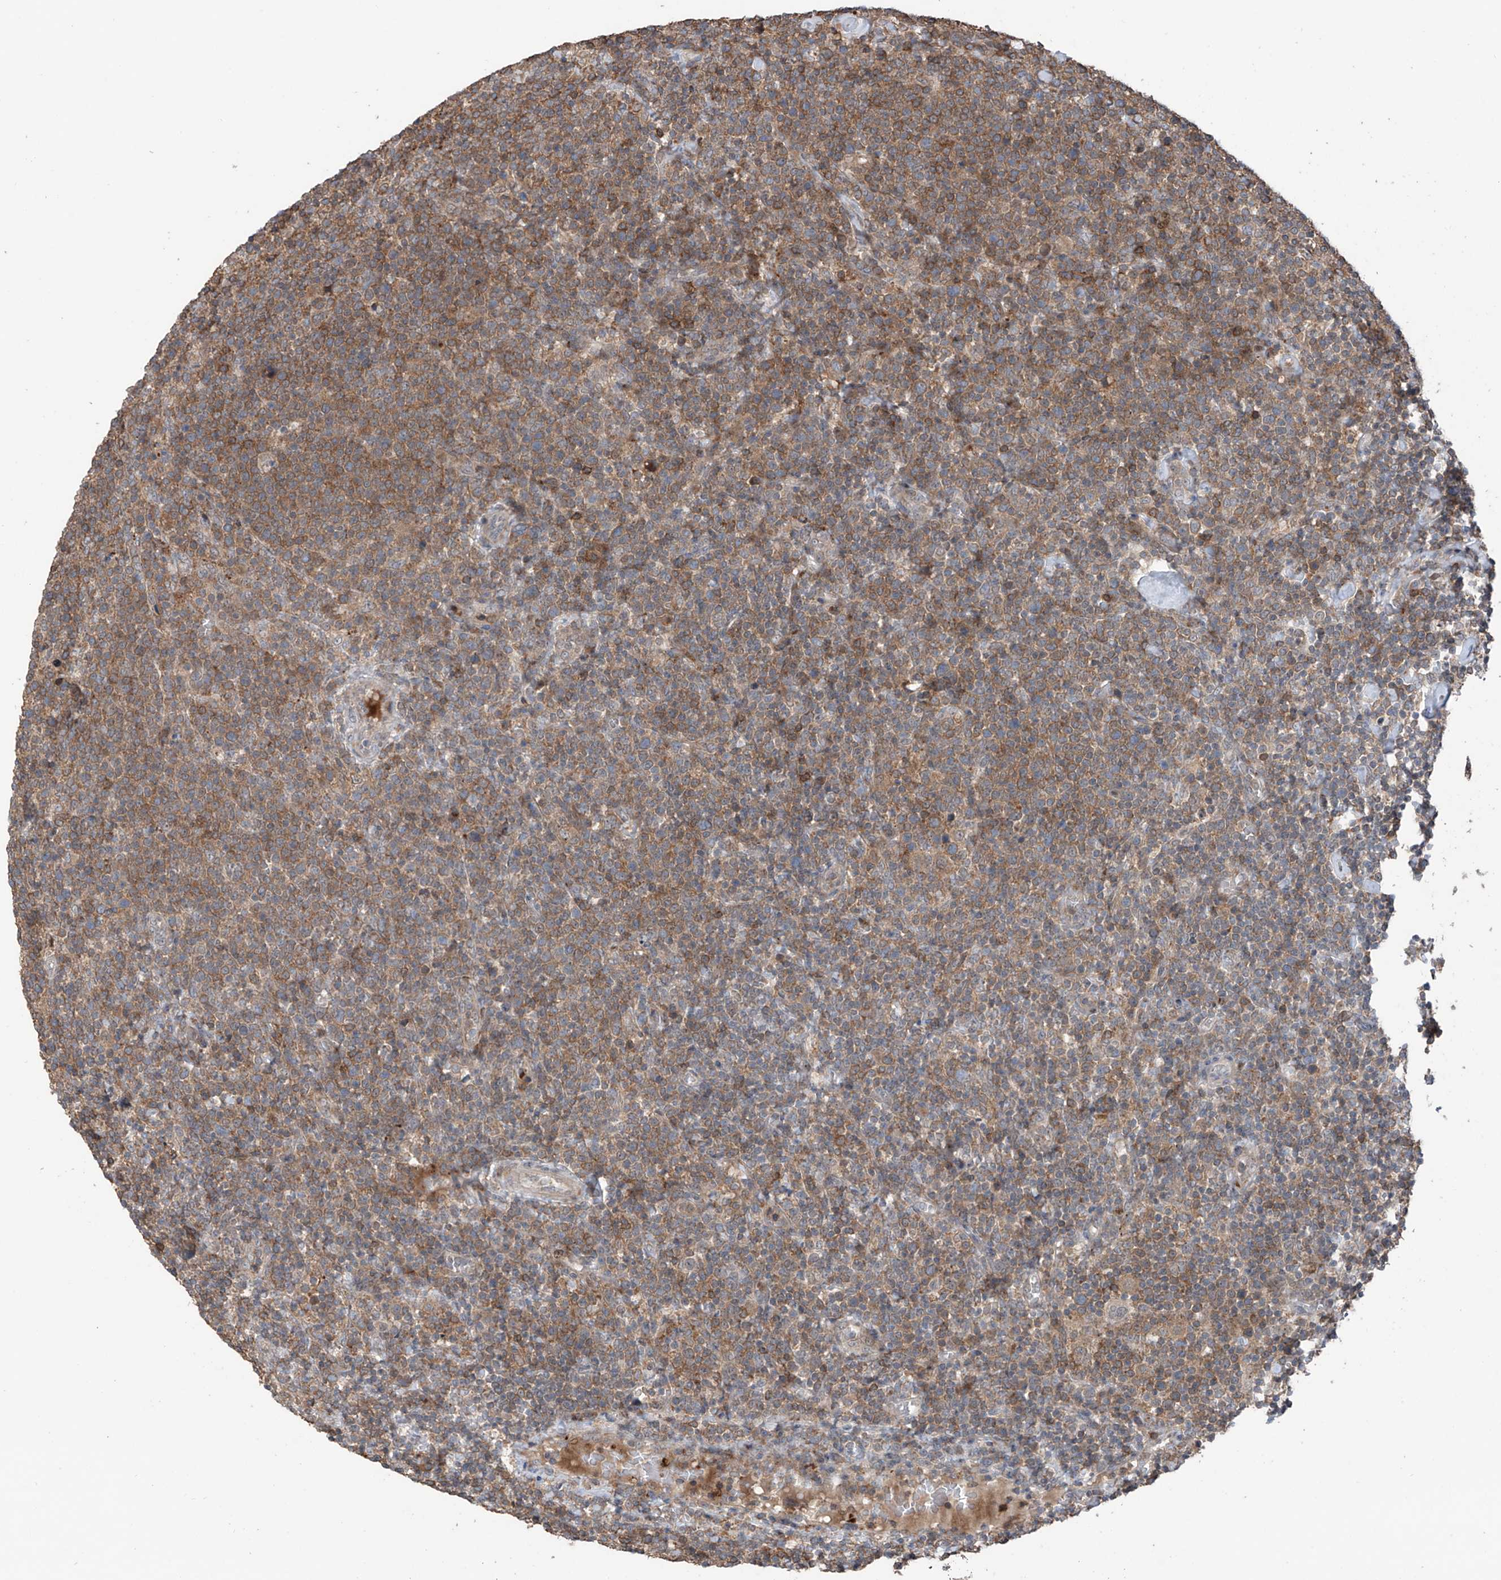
{"staining": {"intensity": "moderate", "quantity": ">75%", "location": "cytoplasmic/membranous"}, "tissue": "lymphoma", "cell_type": "Tumor cells", "image_type": "cancer", "snomed": [{"axis": "morphology", "description": "Malignant lymphoma, non-Hodgkin's type, High grade"}, {"axis": "topography", "description": "Lymph node"}], "caption": "High-magnification brightfield microscopy of high-grade malignant lymphoma, non-Hodgkin's type stained with DAB (3,3'-diaminobenzidine) (brown) and counterstained with hematoxylin (blue). tumor cells exhibit moderate cytoplasmic/membranous staining is appreciated in approximately>75% of cells.", "gene": "SAMD3", "patient": {"sex": "male", "age": 61}}